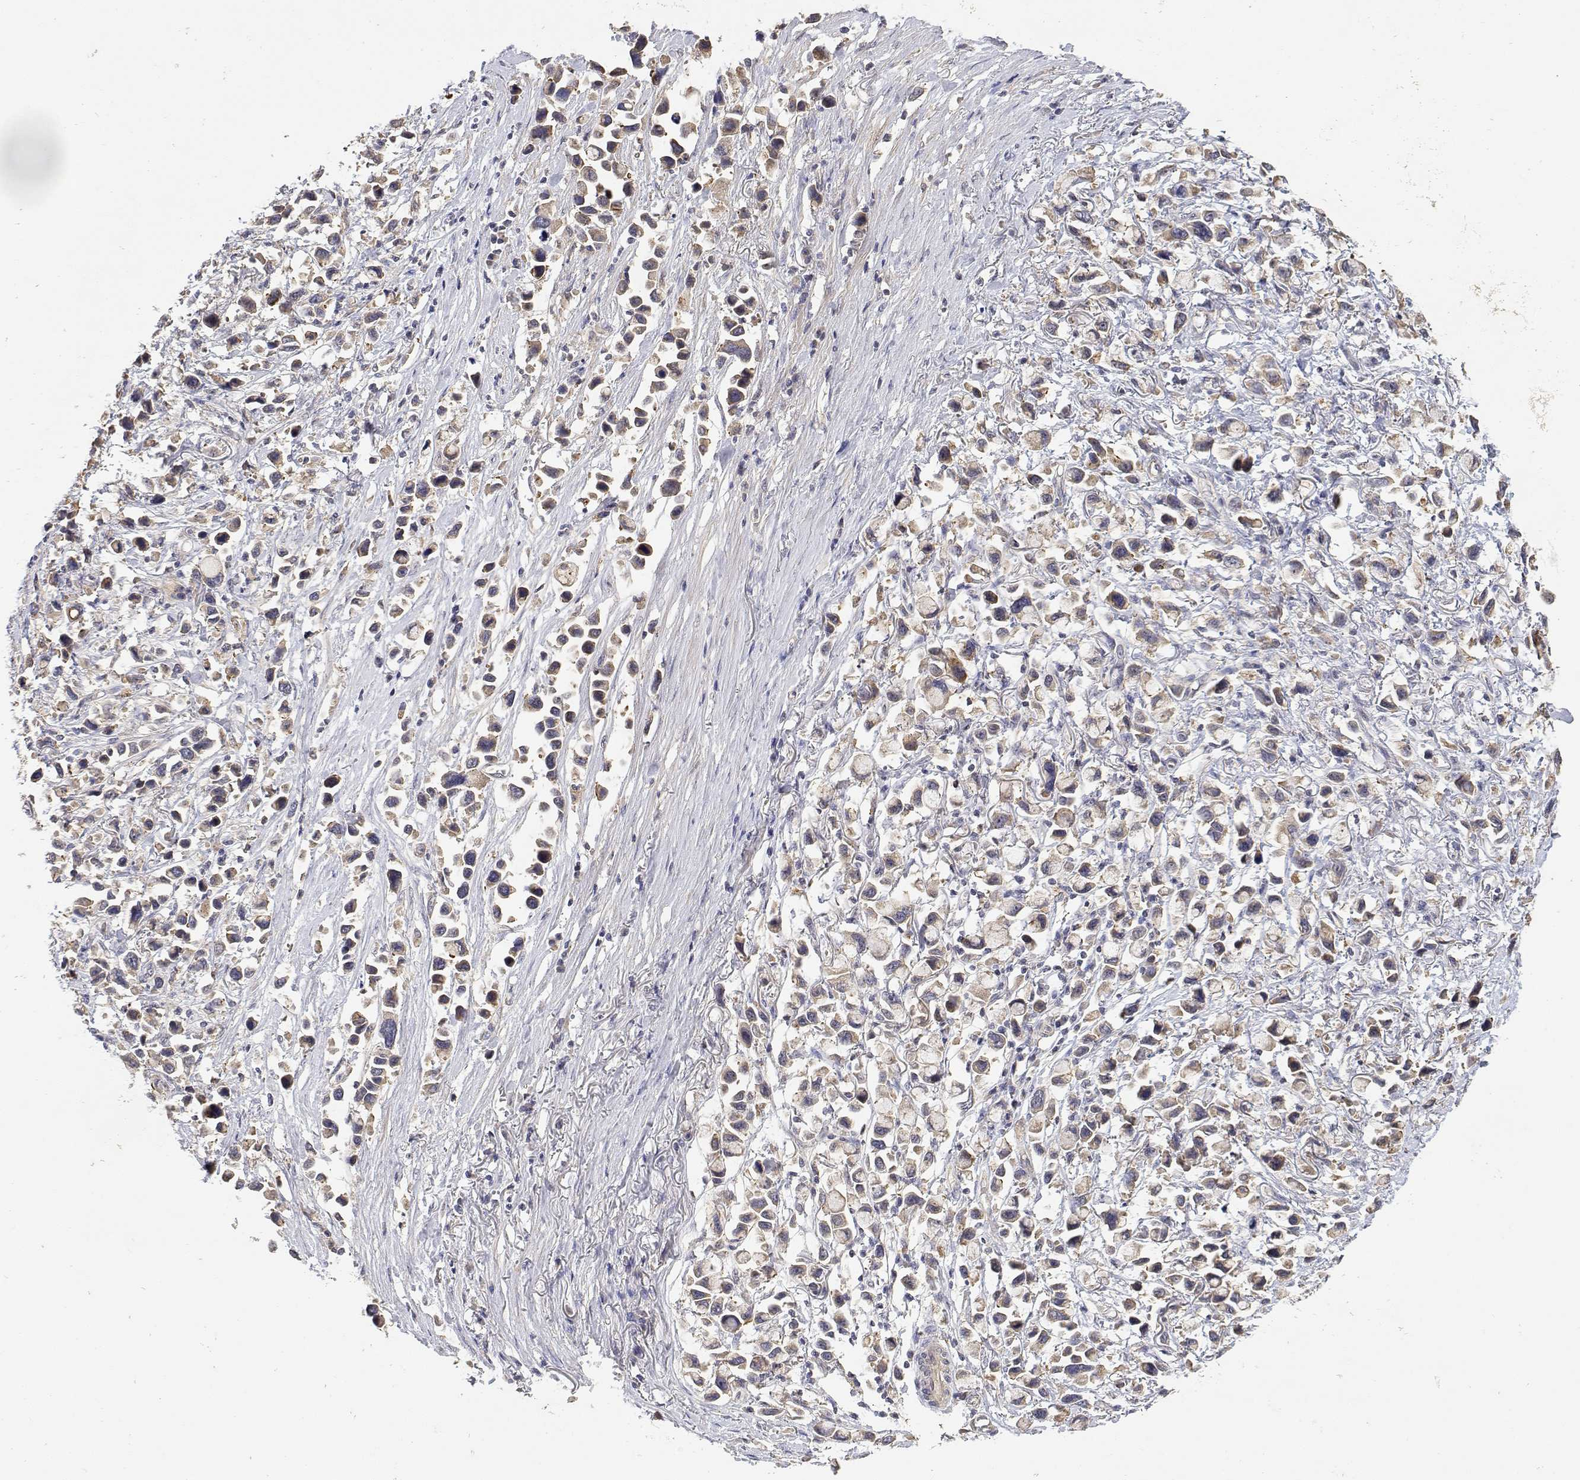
{"staining": {"intensity": "weak", "quantity": "<25%", "location": "cytoplasmic/membranous"}, "tissue": "stomach cancer", "cell_type": "Tumor cells", "image_type": "cancer", "snomed": [{"axis": "morphology", "description": "Adenocarcinoma, NOS"}, {"axis": "topography", "description": "Stomach"}], "caption": "DAB (3,3'-diaminobenzidine) immunohistochemical staining of stomach cancer displays no significant staining in tumor cells. The staining is performed using DAB (3,3'-diaminobenzidine) brown chromogen with nuclei counter-stained in using hematoxylin.", "gene": "LONRF3", "patient": {"sex": "female", "age": 81}}